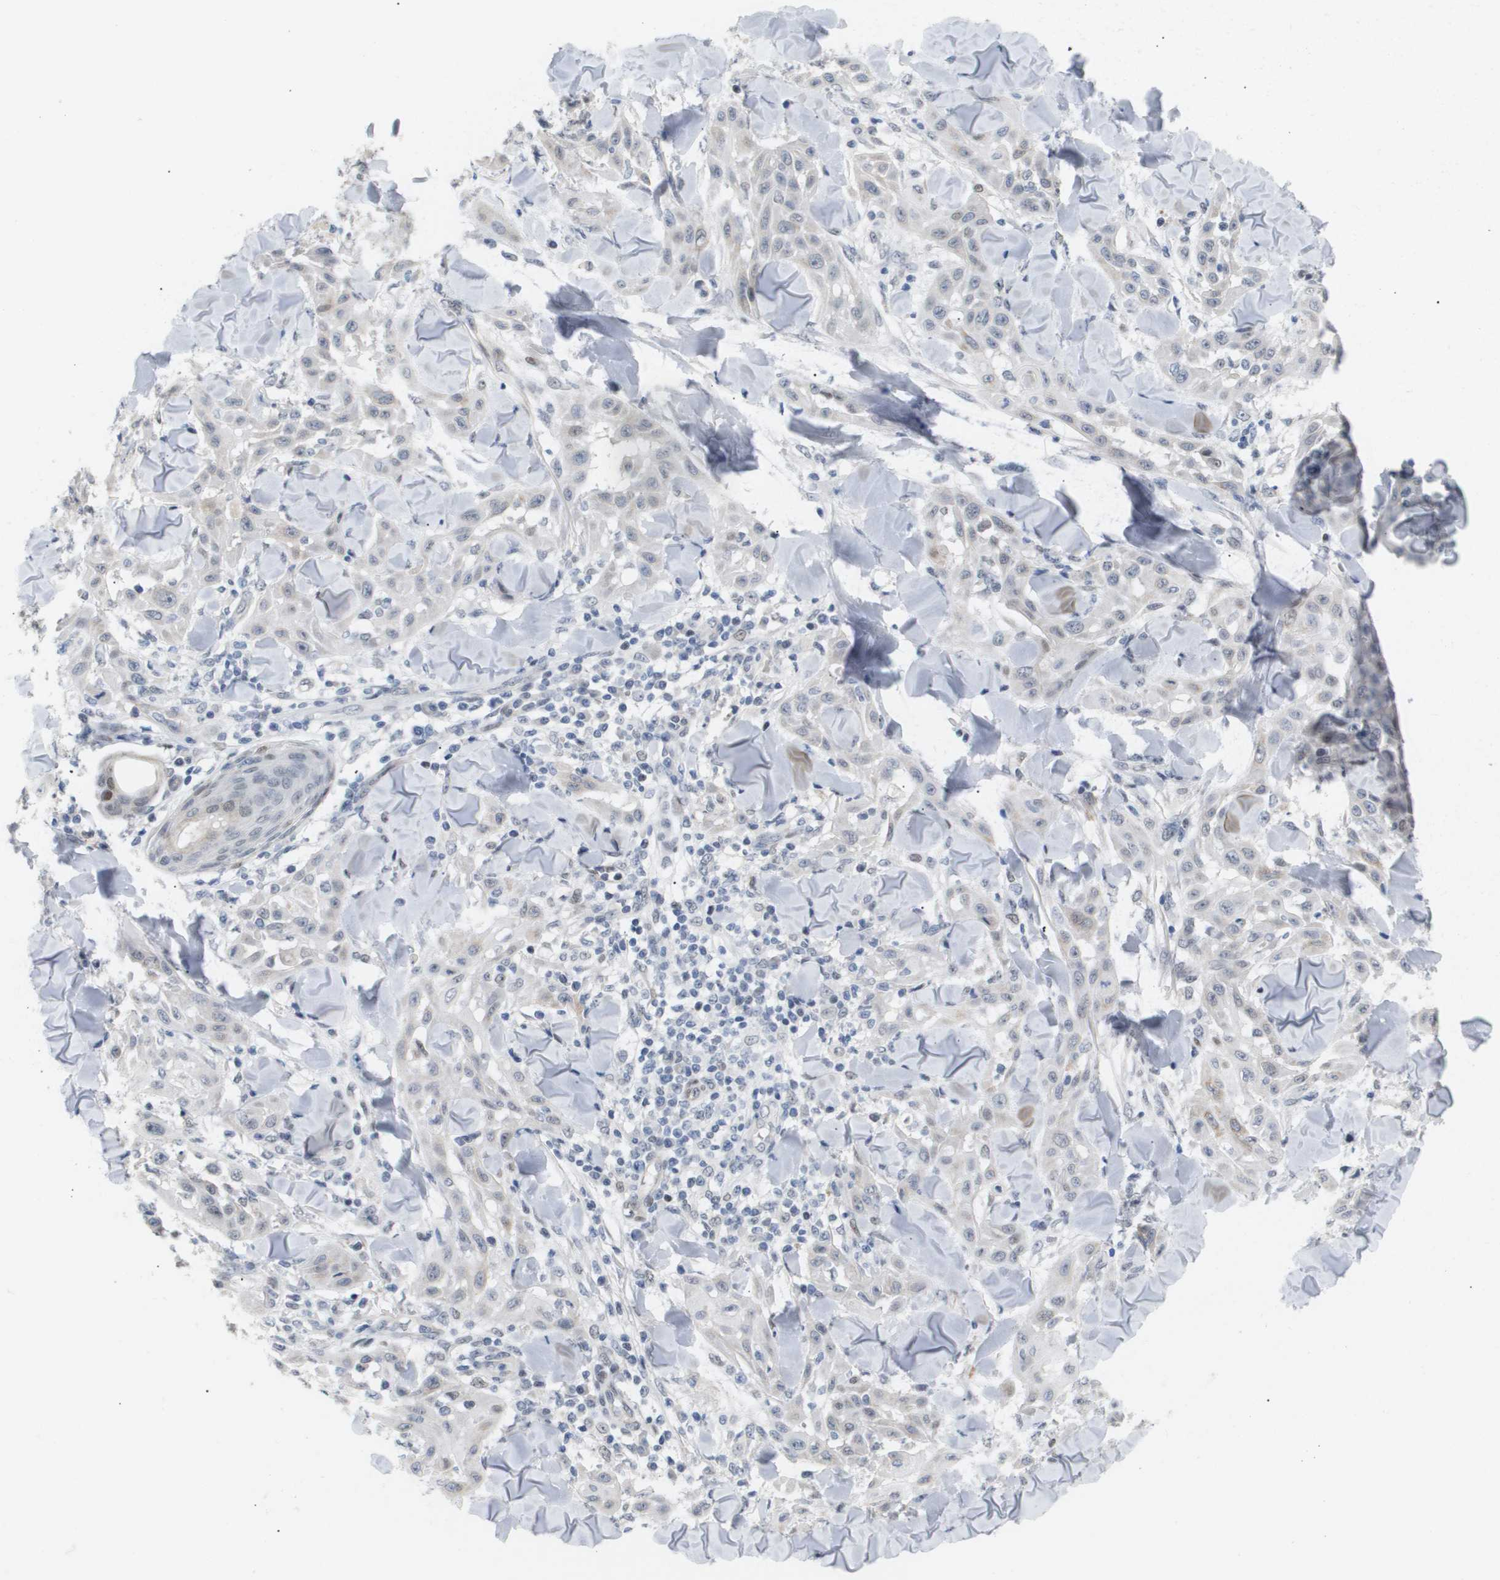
{"staining": {"intensity": "negative", "quantity": "none", "location": "none"}, "tissue": "skin cancer", "cell_type": "Tumor cells", "image_type": "cancer", "snomed": [{"axis": "morphology", "description": "Squamous cell carcinoma, NOS"}, {"axis": "topography", "description": "Skin"}], "caption": "DAB immunohistochemical staining of squamous cell carcinoma (skin) displays no significant staining in tumor cells.", "gene": "PPARD", "patient": {"sex": "male", "age": 24}}